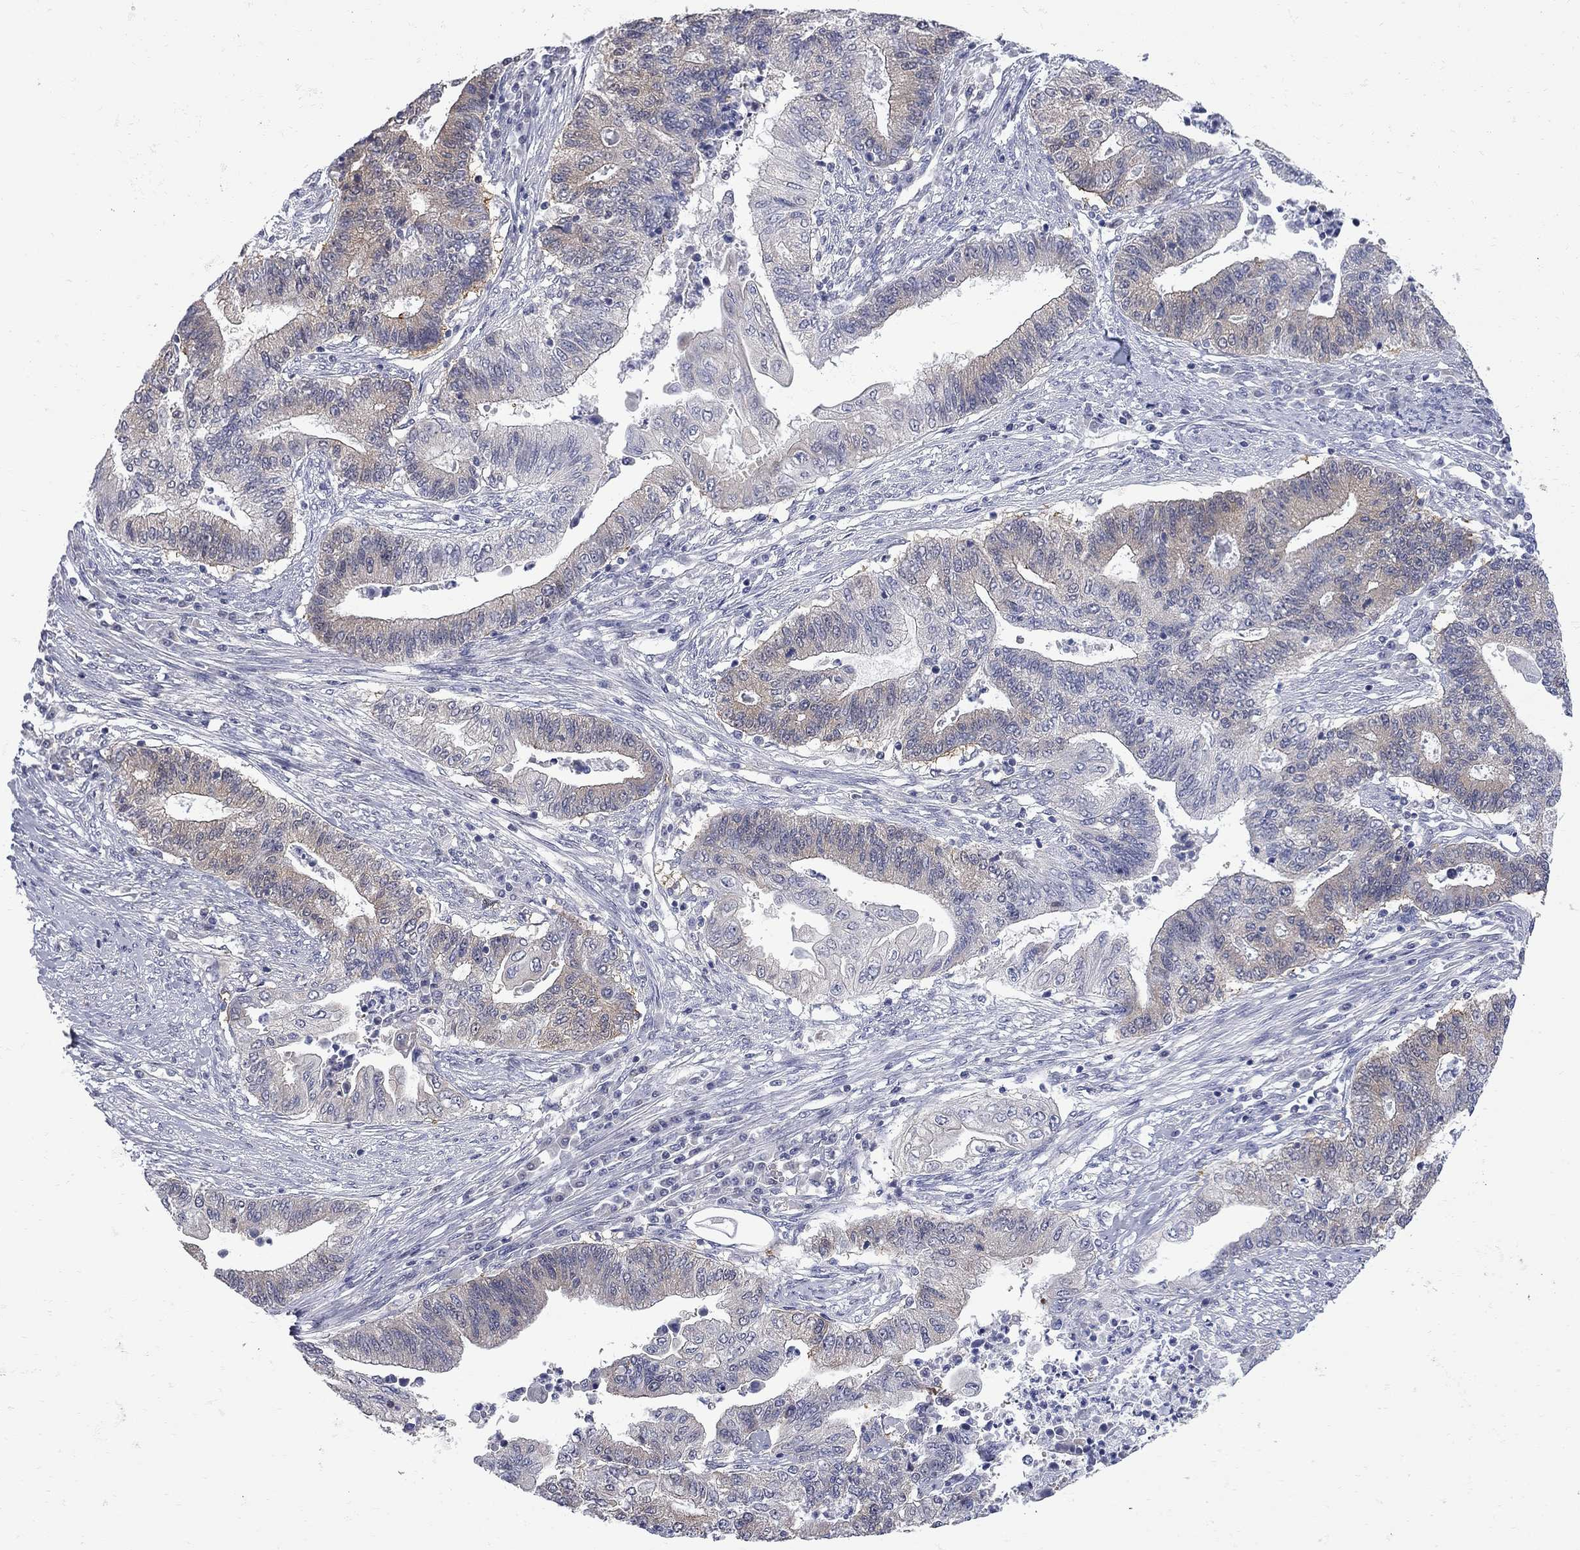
{"staining": {"intensity": "negative", "quantity": "none", "location": "none"}, "tissue": "endometrial cancer", "cell_type": "Tumor cells", "image_type": "cancer", "snomed": [{"axis": "morphology", "description": "Adenocarcinoma, NOS"}, {"axis": "topography", "description": "Uterus"}, {"axis": "topography", "description": "Endometrium"}], "caption": "The micrograph reveals no staining of tumor cells in adenocarcinoma (endometrial).", "gene": "GALNT8", "patient": {"sex": "female", "age": 54}}